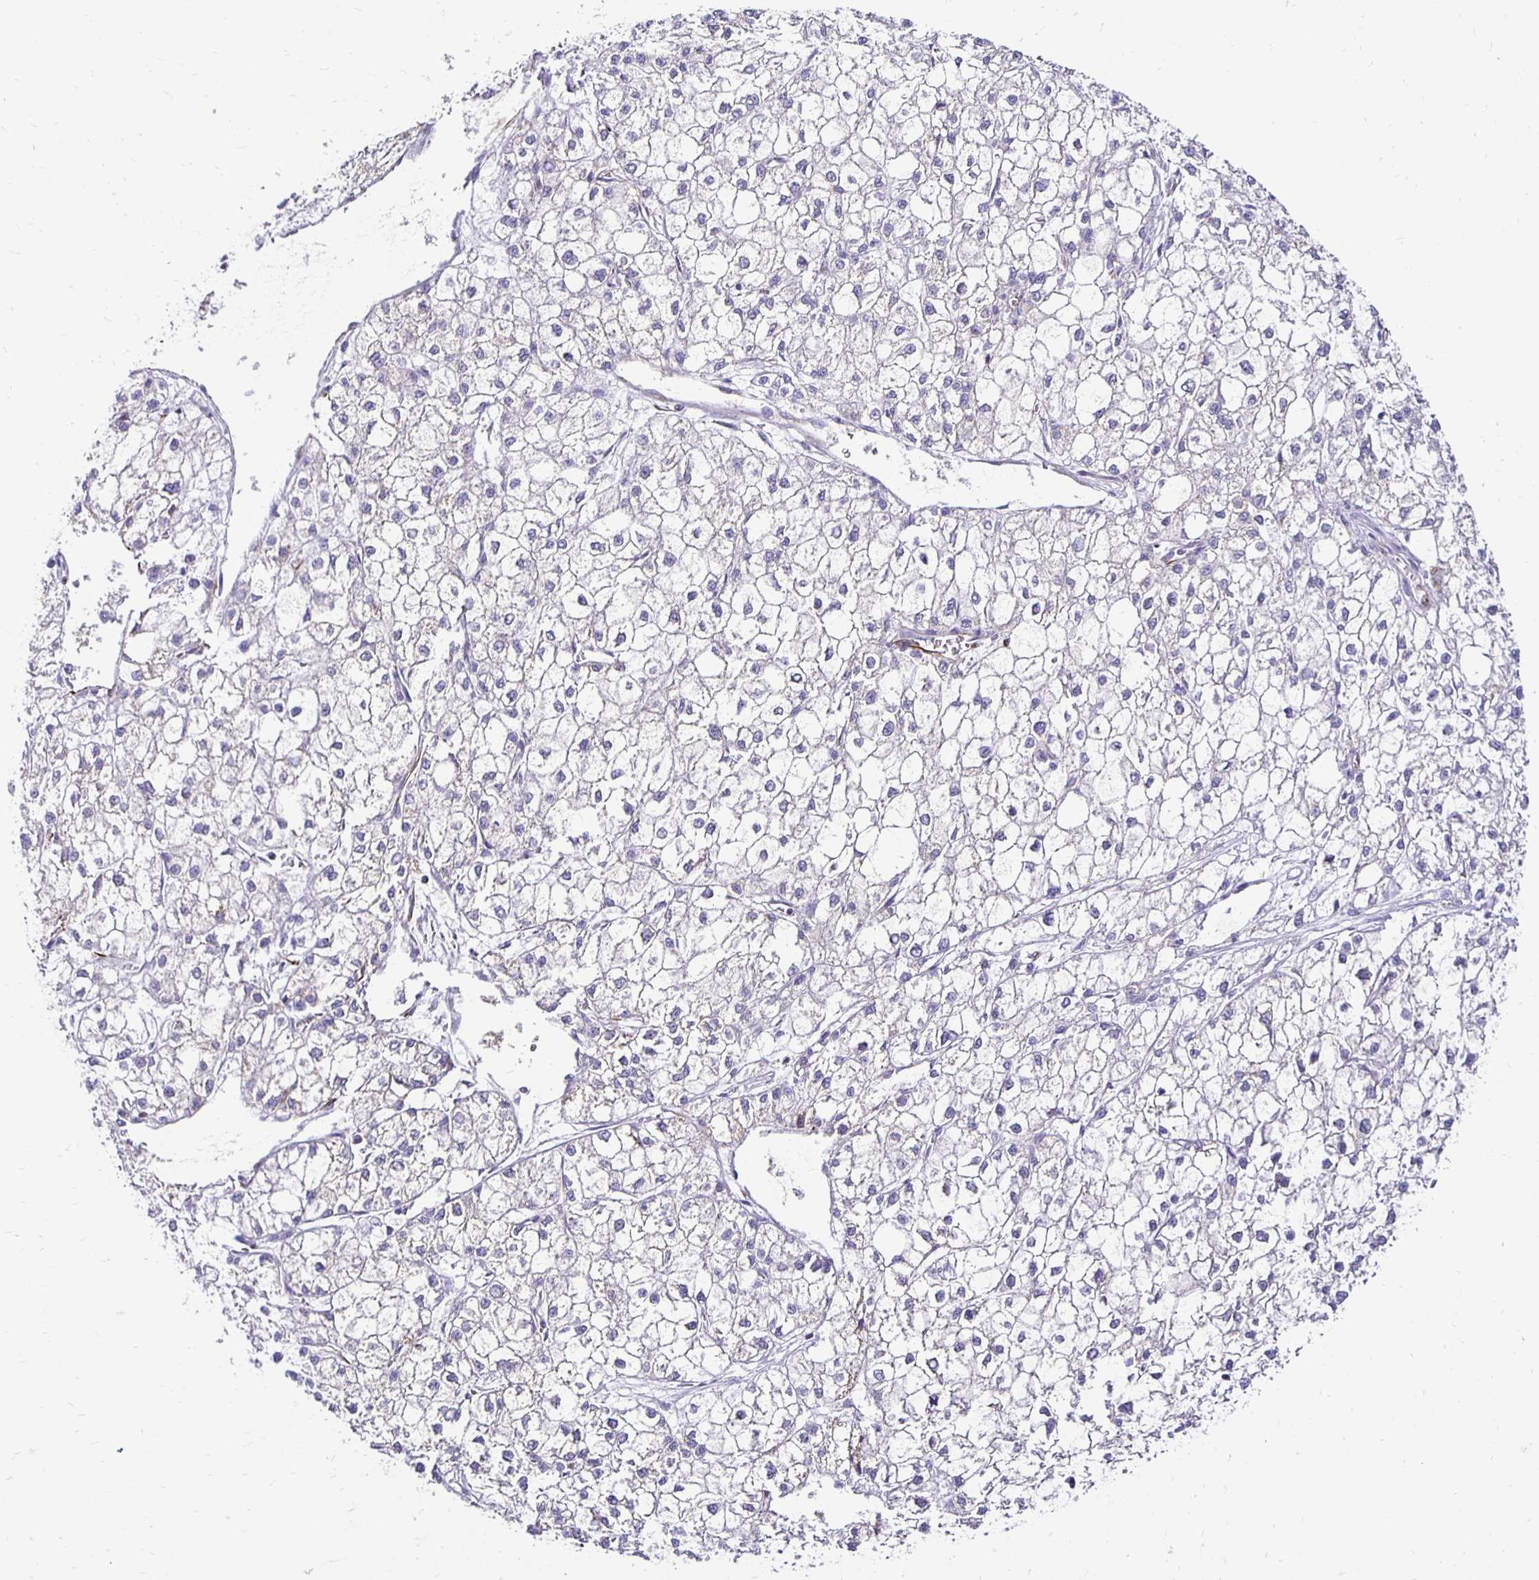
{"staining": {"intensity": "negative", "quantity": "none", "location": "none"}, "tissue": "liver cancer", "cell_type": "Tumor cells", "image_type": "cancer", "snomed": [{"axis": "morphology", "description": "Carcinoma, Hepatocellular, NOS"}, {"axis": "topography", "description": "Liver"}], "caption": "Protein analysis of liver cancer shows no significant expression in tumor cells.", "gene": "PLAAT2", "patient": {"sex": "female", "age": 43}}